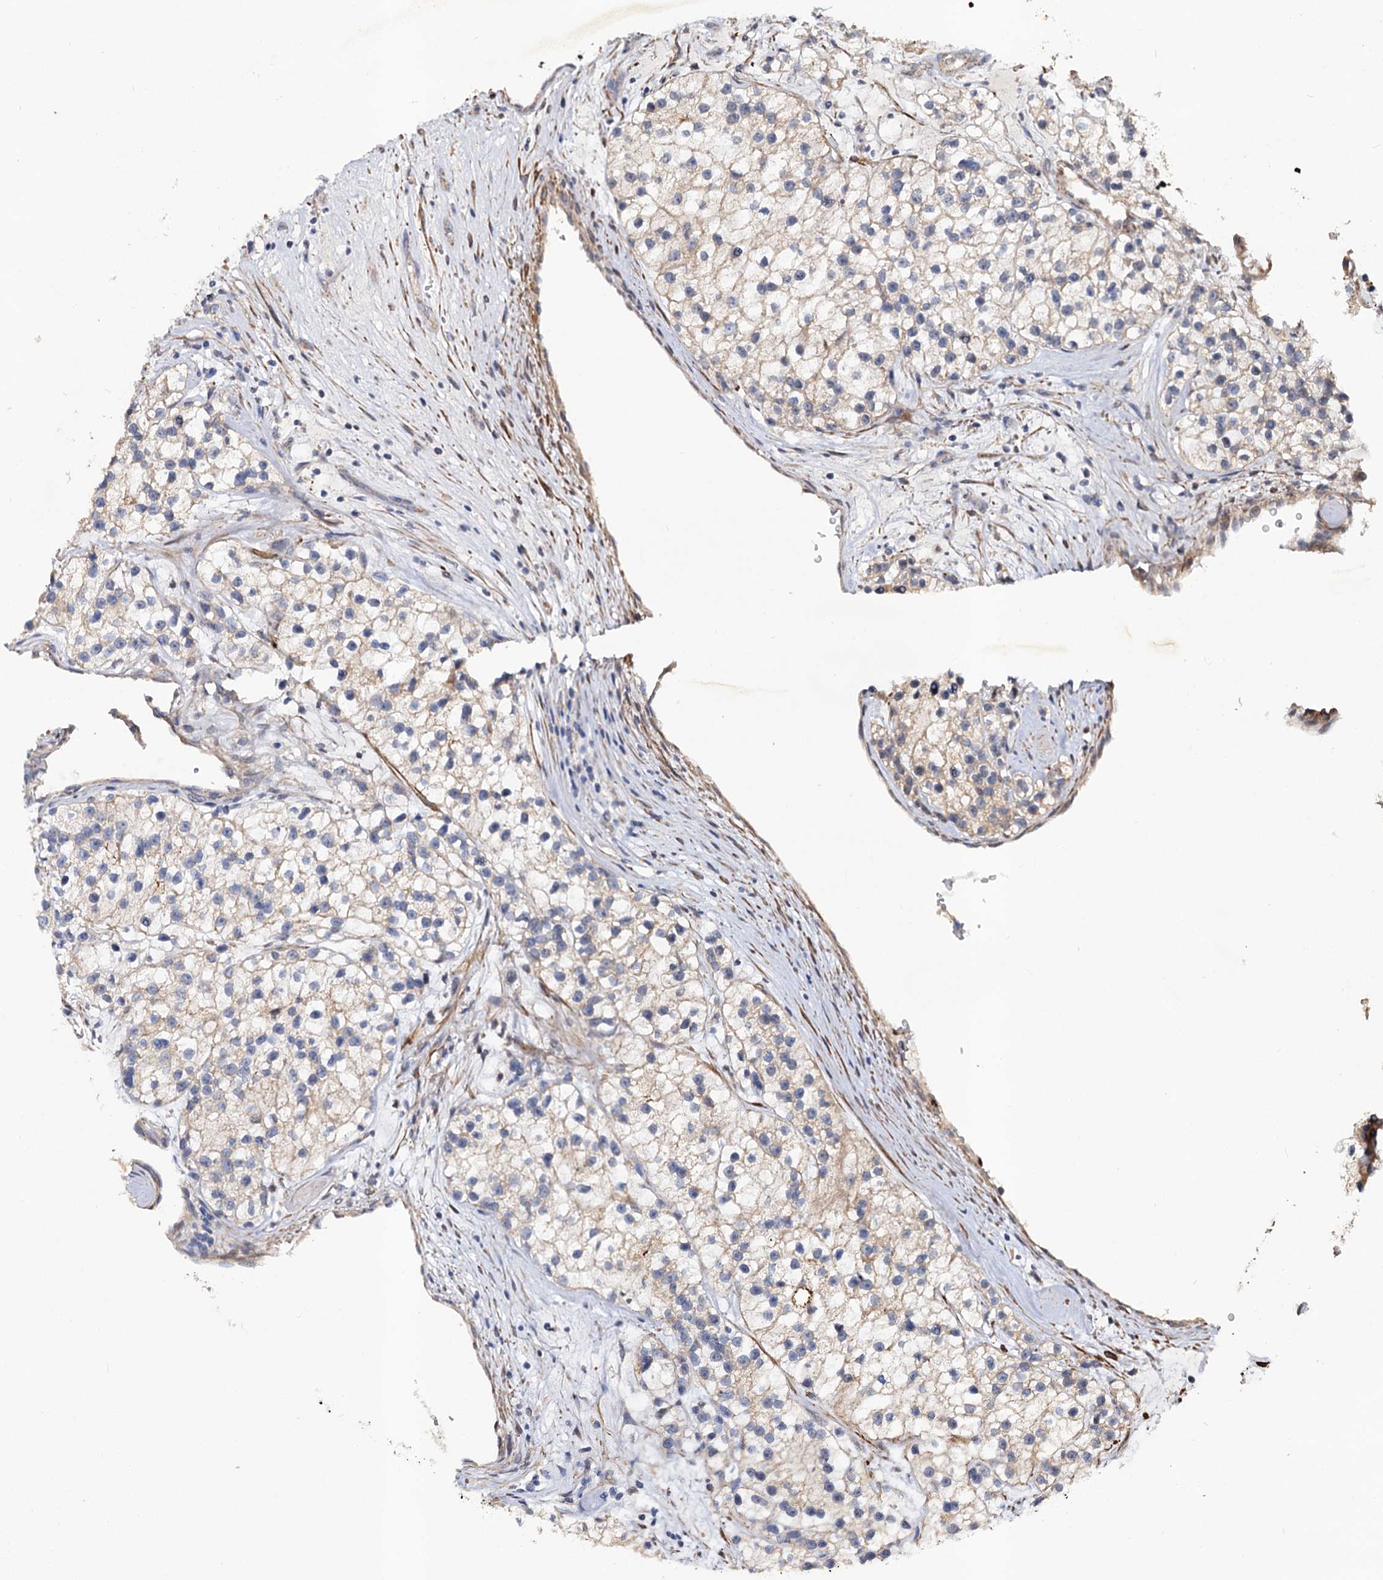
{"staining": {"intensity": "negative", "quantity": "none", "location": "none"}, "tissue": "renal cancer", "cell_type": "Tumor cells", "image_type": "cancer", "snomed": [{"axis": "morphology", "description": "Adenocarcinoma, NOS"}, {"axis": "topography", "description": "Kidney"}], "caption": "Adenocarcinoma (renal) stained for a protein using immunohistochemistry (IHC) reveals no positivity tumor cells.", "gene": "ALKBH7", "patient": {"sex": "female", "age": 57}}